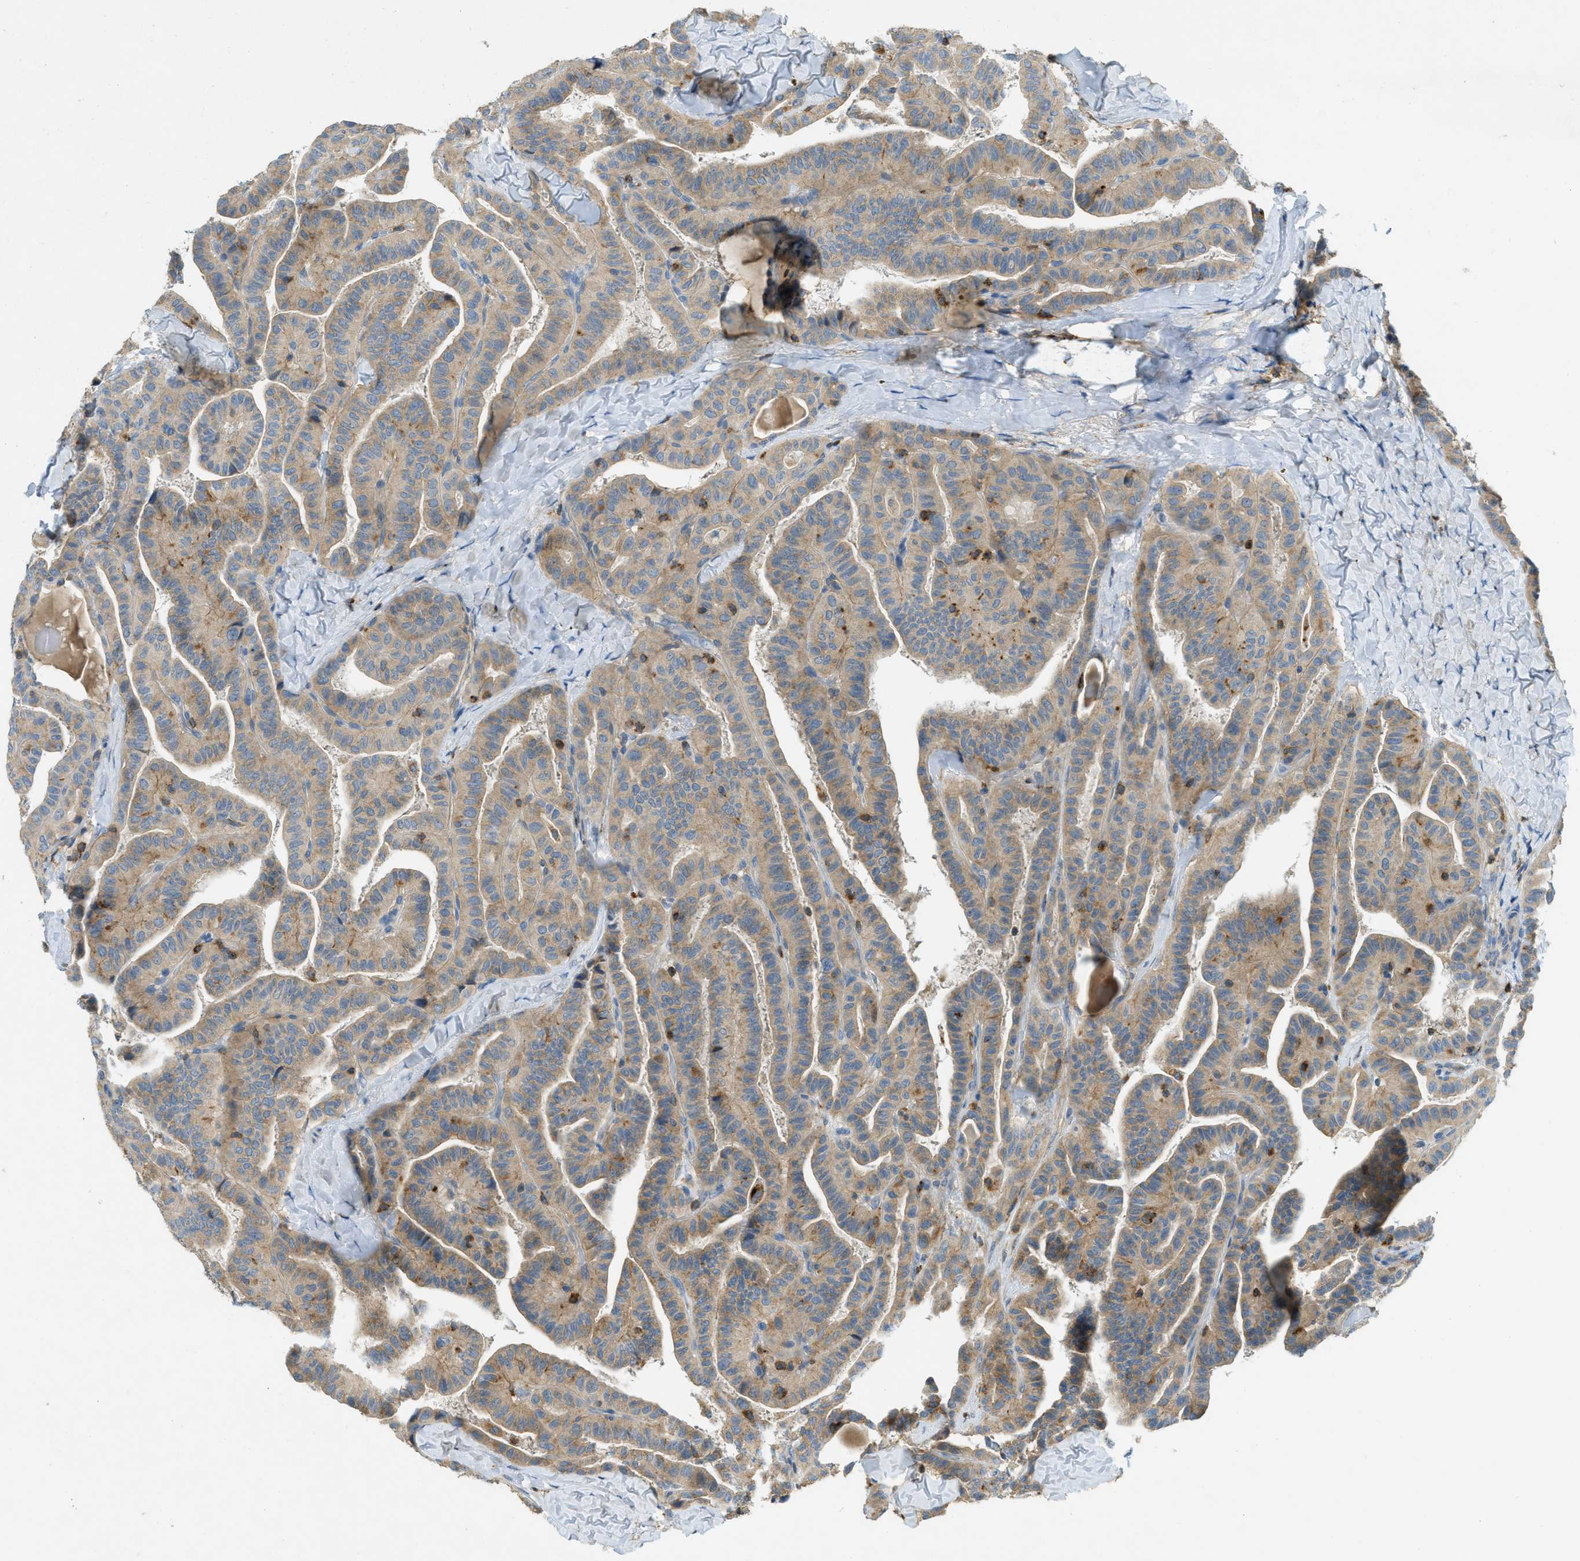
{"staining": {"intensity": "weak", "quantity": ">75%", "location": "cytoplasmic/membranous"}, "tissue": "thyroid cancer", "cell_type": "Tumor cells", "image_type": "cancer", "snomed": [{"axis": "morphology", "description": "Papillary adenocarcinoma, NOS"}, {"axis": "topography", "description": "Thyroid gland"}], "caption": "Tumor cells show low levels of weak cytoplasmic/membranous expression in approximately >75% of cells in thyroid cancer. (brown staining indicates protein expression, while blue staining denotes nuclei).", "gene": "PLBD2", "patient": {"sex": "male", "age": 77}}